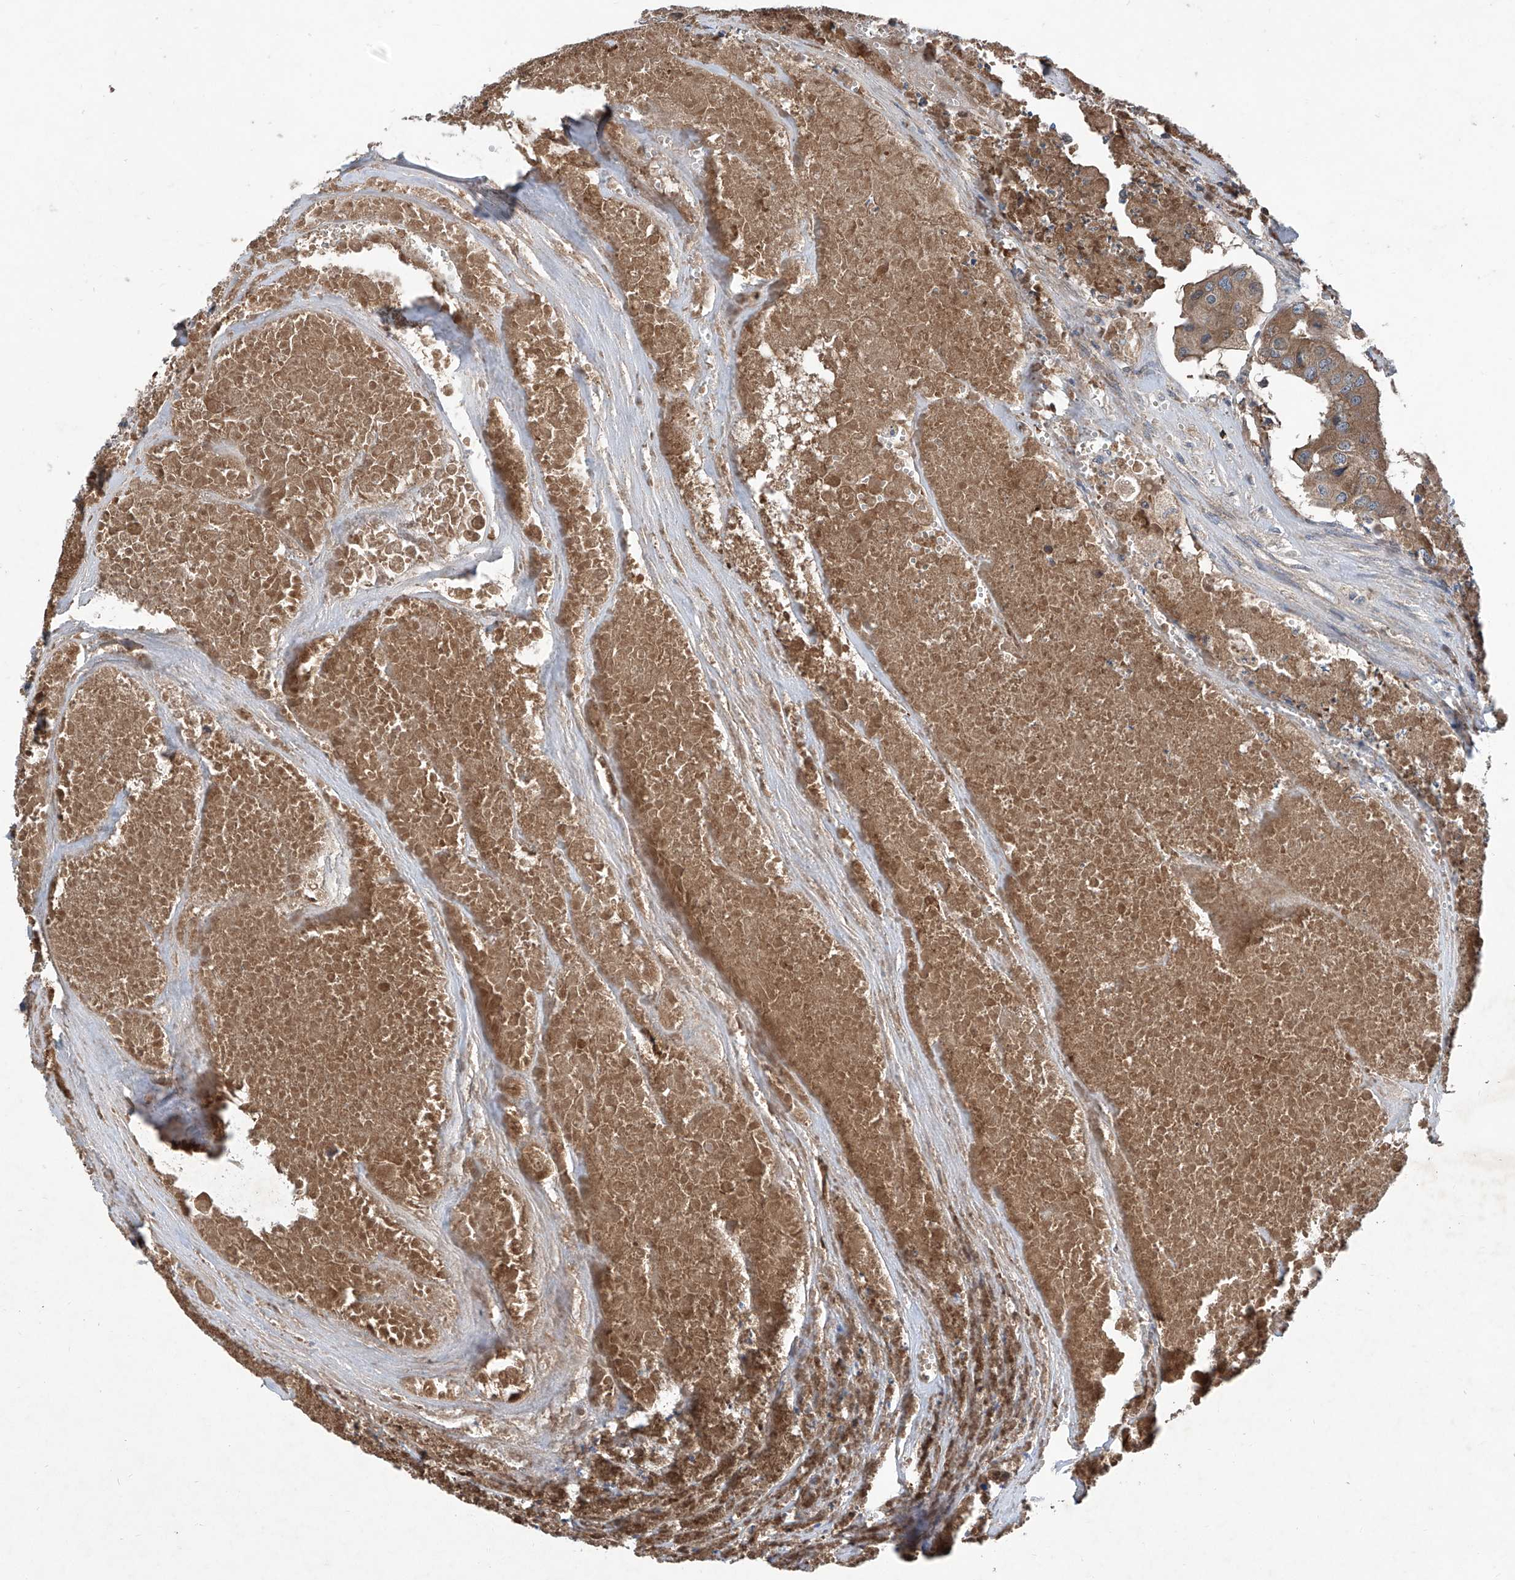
{"staining": {"intensity": "moderate", "quantity": ">75%", "location": "cytoplasmic/membranous"}, "tissue": "colorectal cancer", "cell_type": "Tumor cells", "image_type": "cancer", "snomed": [{"axis": "morphology", "description": "Adenocarcinoma, NOS"}, {"axis": "topography", "description": "Colon"}], "caption": "Protein expression analysis of human colorectal cancer reveals moderate cytoplasmic/membranous expression in approximately >75% of tumor cells.", "gene": "ASCC3", "patient": {"sex": "male", "age": 77}}